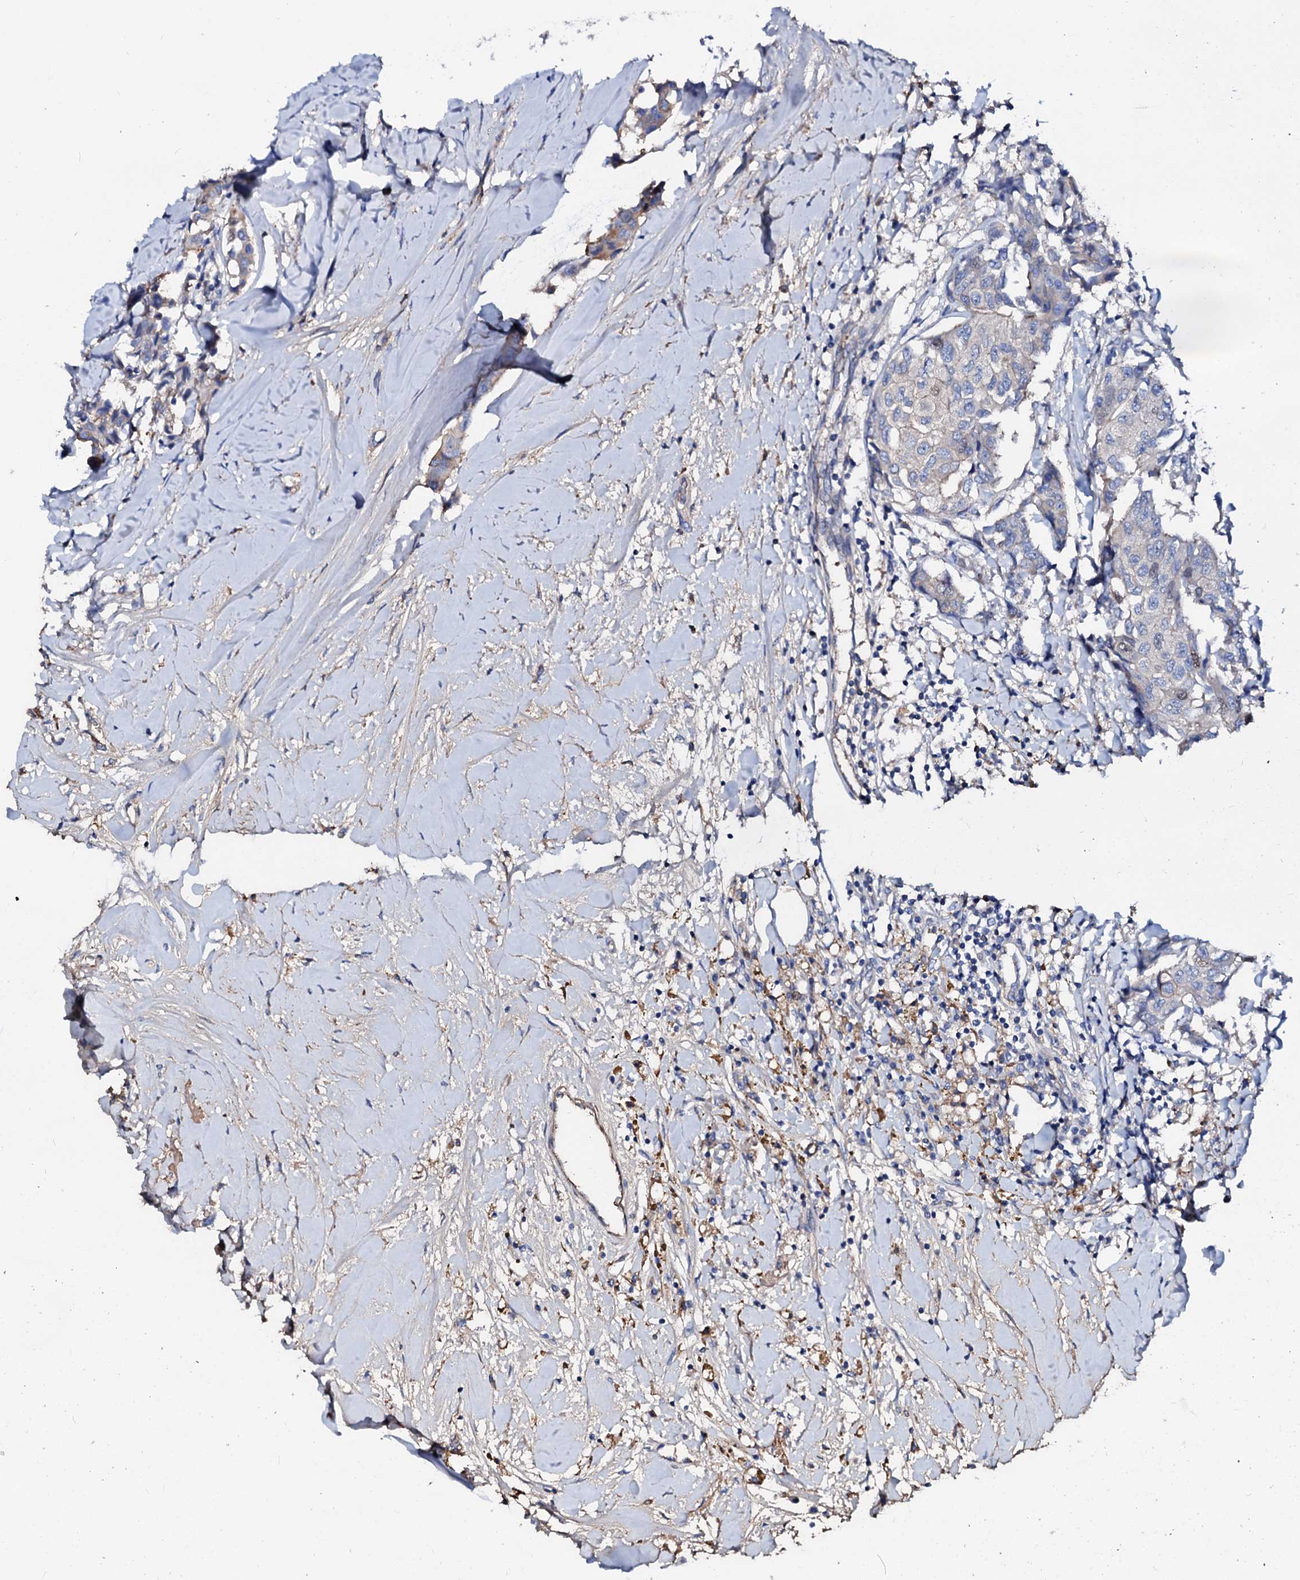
{"staining": {"intensity": "negative", "quantity": "none", "location": "none"}, "tissue": "breast cancer", "cell_type": "Tumor cells", "image_type": "cancer", "snomed": [{"axis": "morphology", "description": "Duct carcinoma"}, {"axis": "topography", "description": "Breast"}], "caption": "This is a micrograph of immunohistochemistry staining of breast cancer, which shows no positivity in tumor cells.", "gene": "CSKMT", "patient": {"sex": "female", "age": 80}}